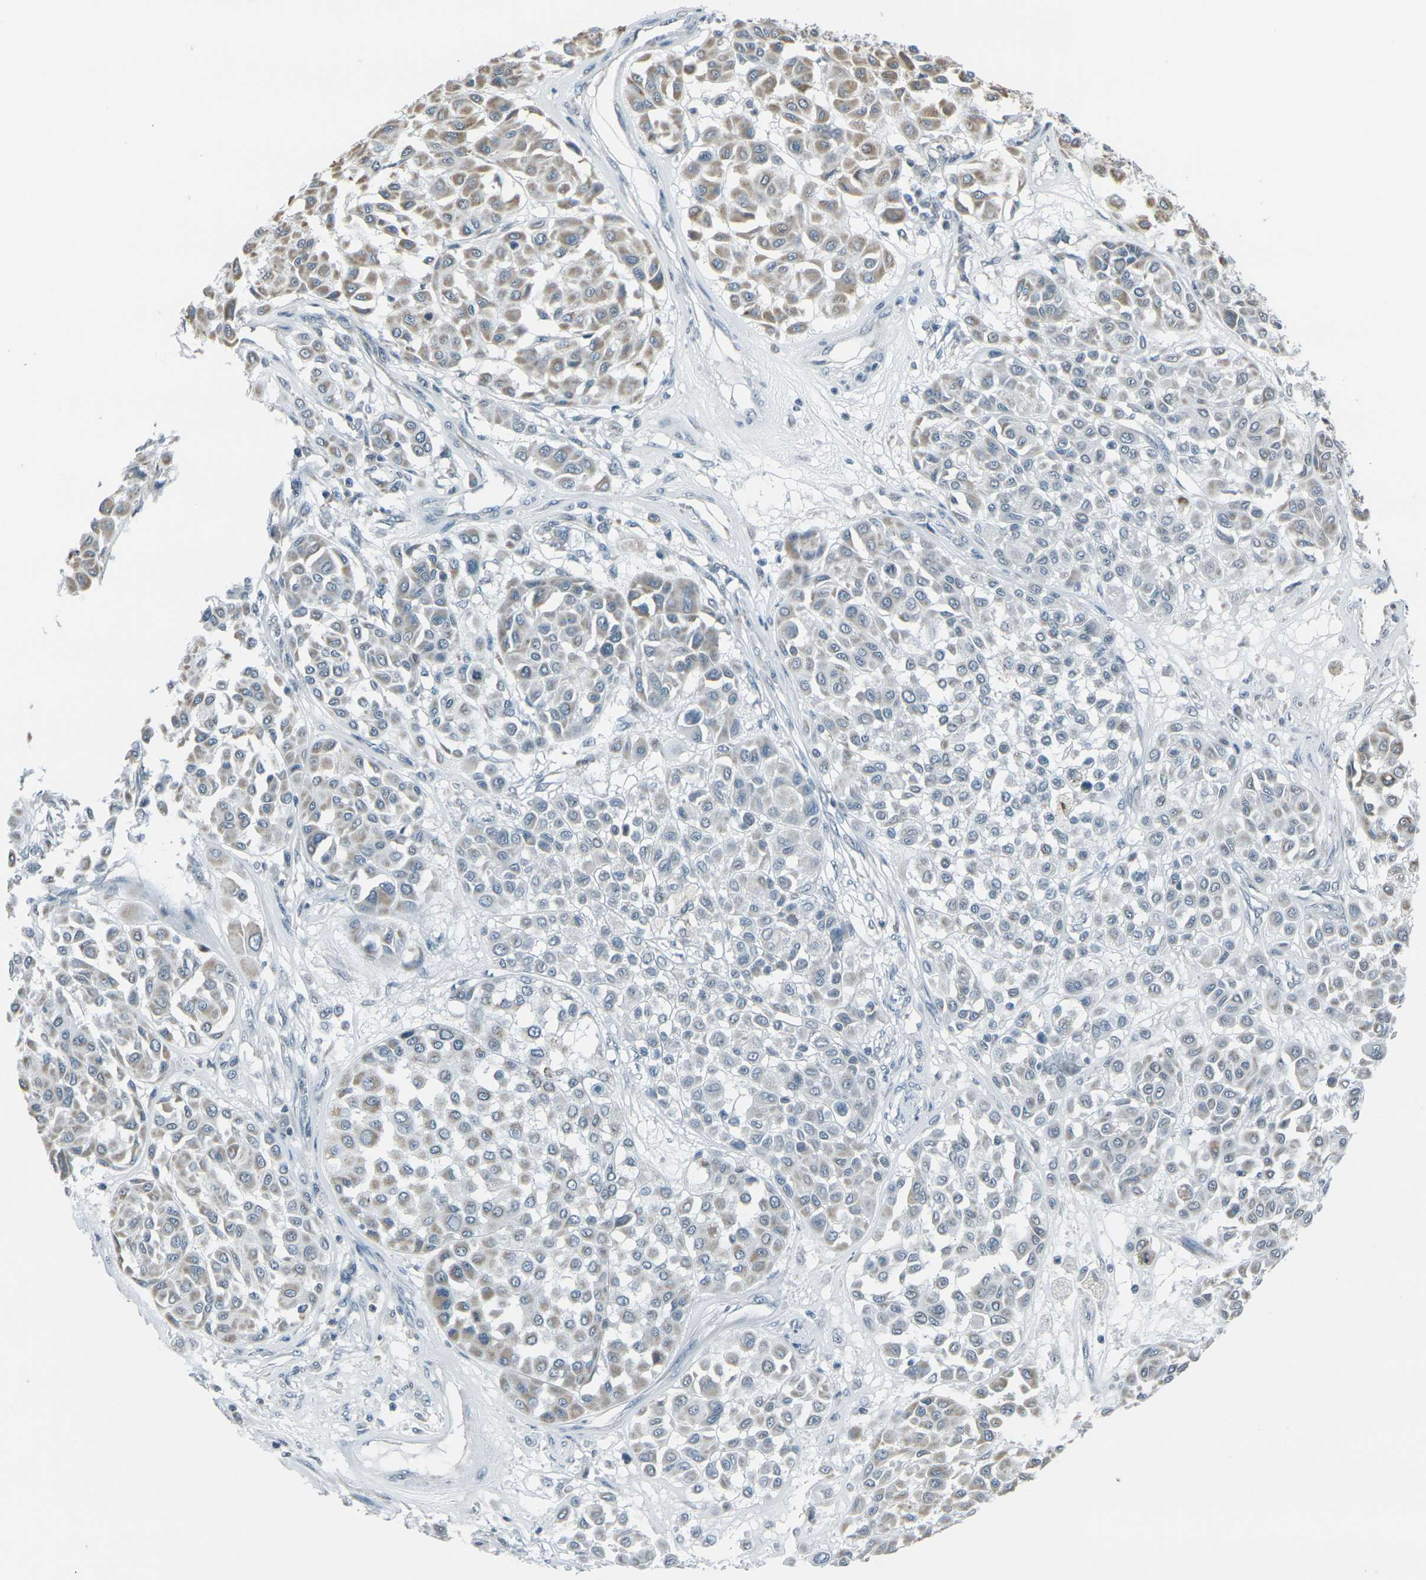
{"staining": {"intensity": "moderate", "quantity": "<25%", "location": "cytoplasmic/membranous"}, "tissue": "melanoma", "cell_type": "Tumor cells", "image_type": "cancer", "snomed": [{"axis": "morphology", "description": "Malignant melanoma, Metastatic site"}, {"axis": "topography", "description": "Soft tissue"}], "caption": "Immunohistochemistry (IHC) photomicrograph of malignant melanoma (metastatic site) stained for a protein (brown), which shows low levels of moderate cytoplasmic/membranous positivity in about <25% of tumor cells.", "gene": "H2BC1", "patient": {"sex": "male", "age": 41}}